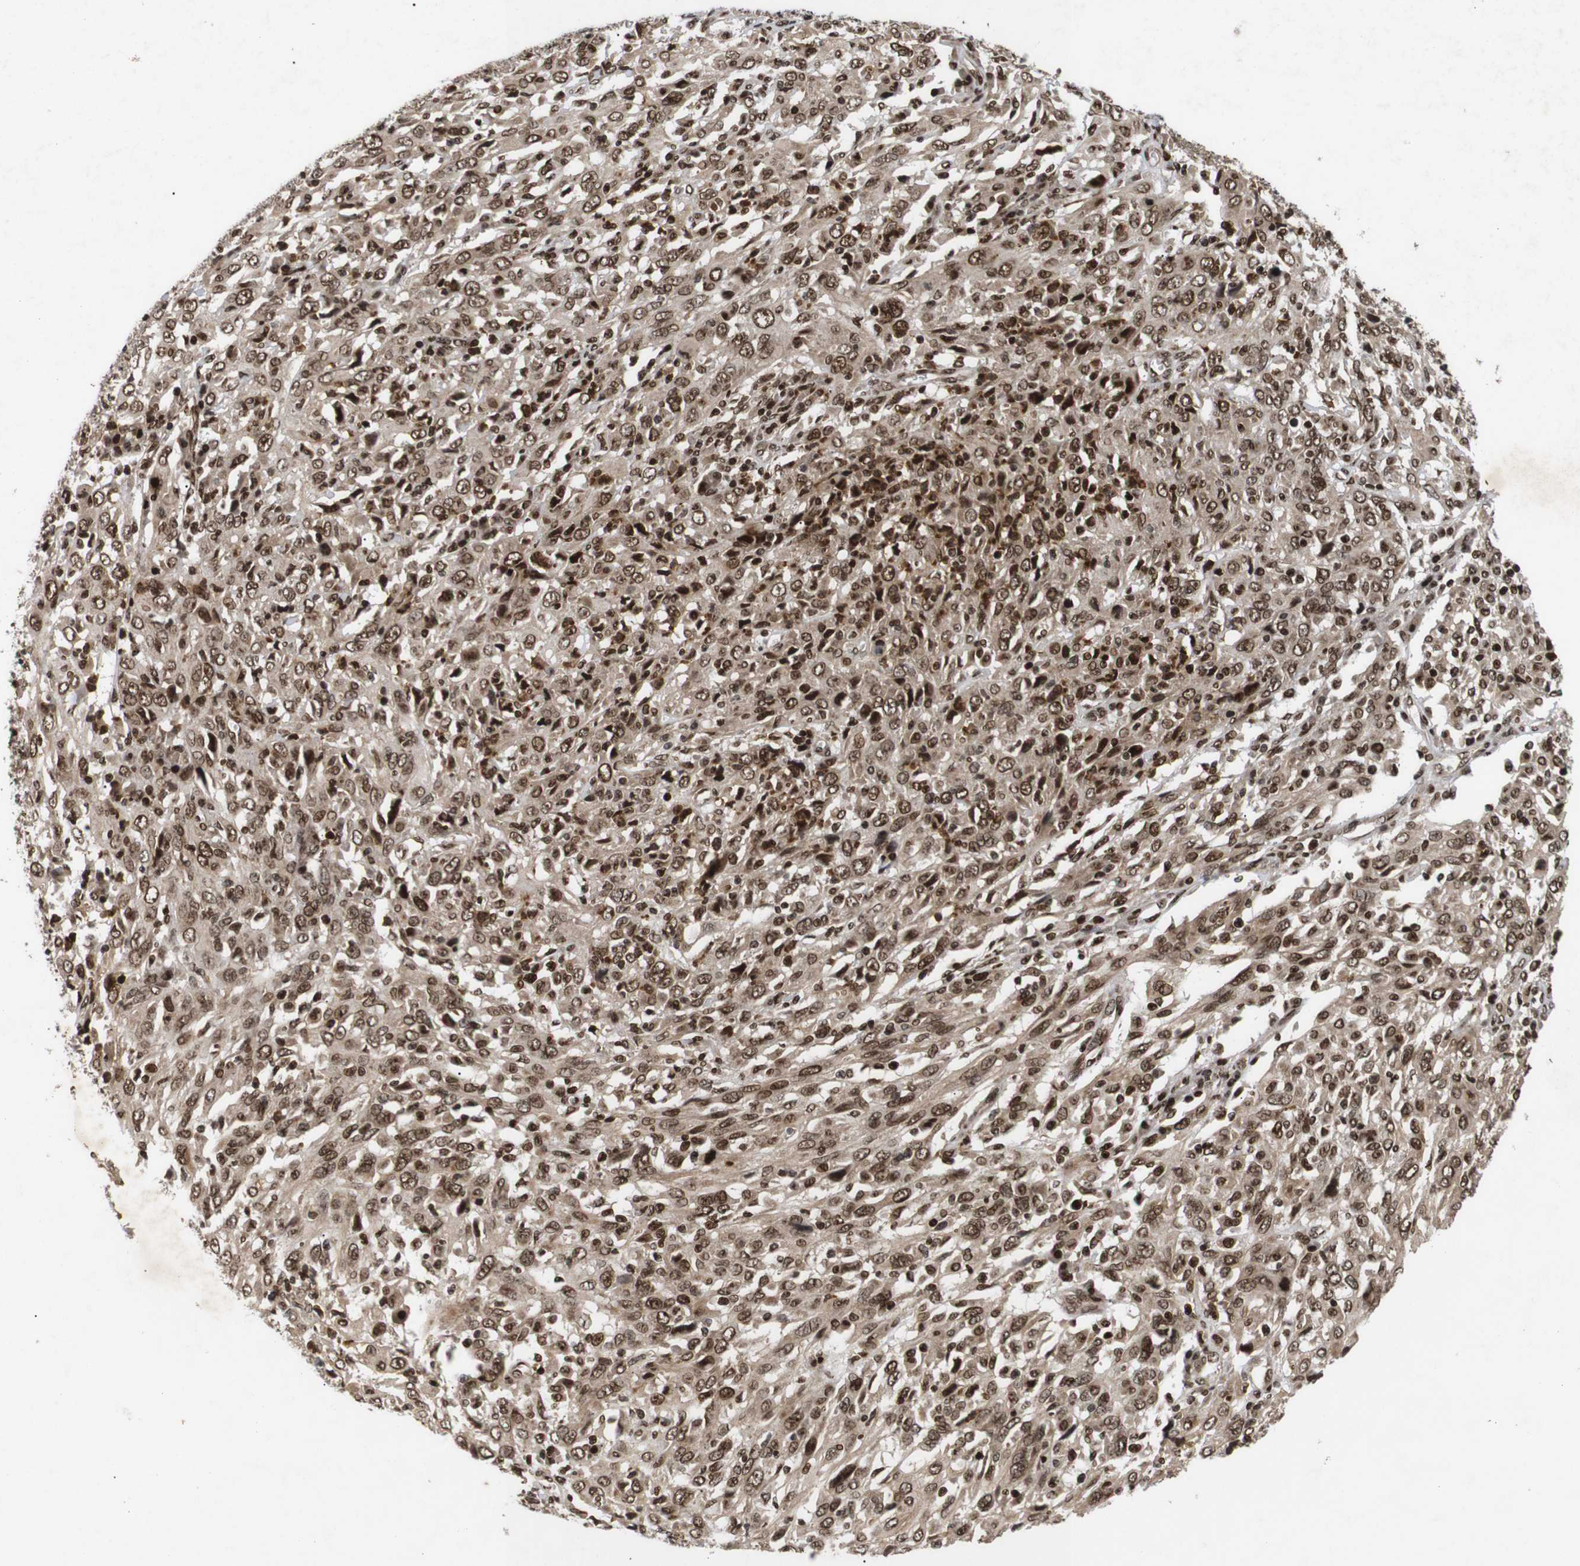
{"staining": {"intensity": "moderate", "quantity": ">75%", "location": "cytoplasmic/membranous,nuclear"}, "tissue": "cervical cancer", "cell_type": "Tumor cells", "image_type": "cancer", "snomed": [{"axis": "morphology", "description": "Squamous cell carcinoma, NOS"}, {"axis": "topography", "description": "Cervix"}], "caption": "IHC (DAB) staining of cervical cancer displays moderate cytoplasmic/membranous and nuclear protein expression in about >75% of tumor cells. Immunohistochemistry stains the protein in brown and the nuclei are stained blue.", "gene": "KIF23", "patient": {"sex": "female", "age": 46}}